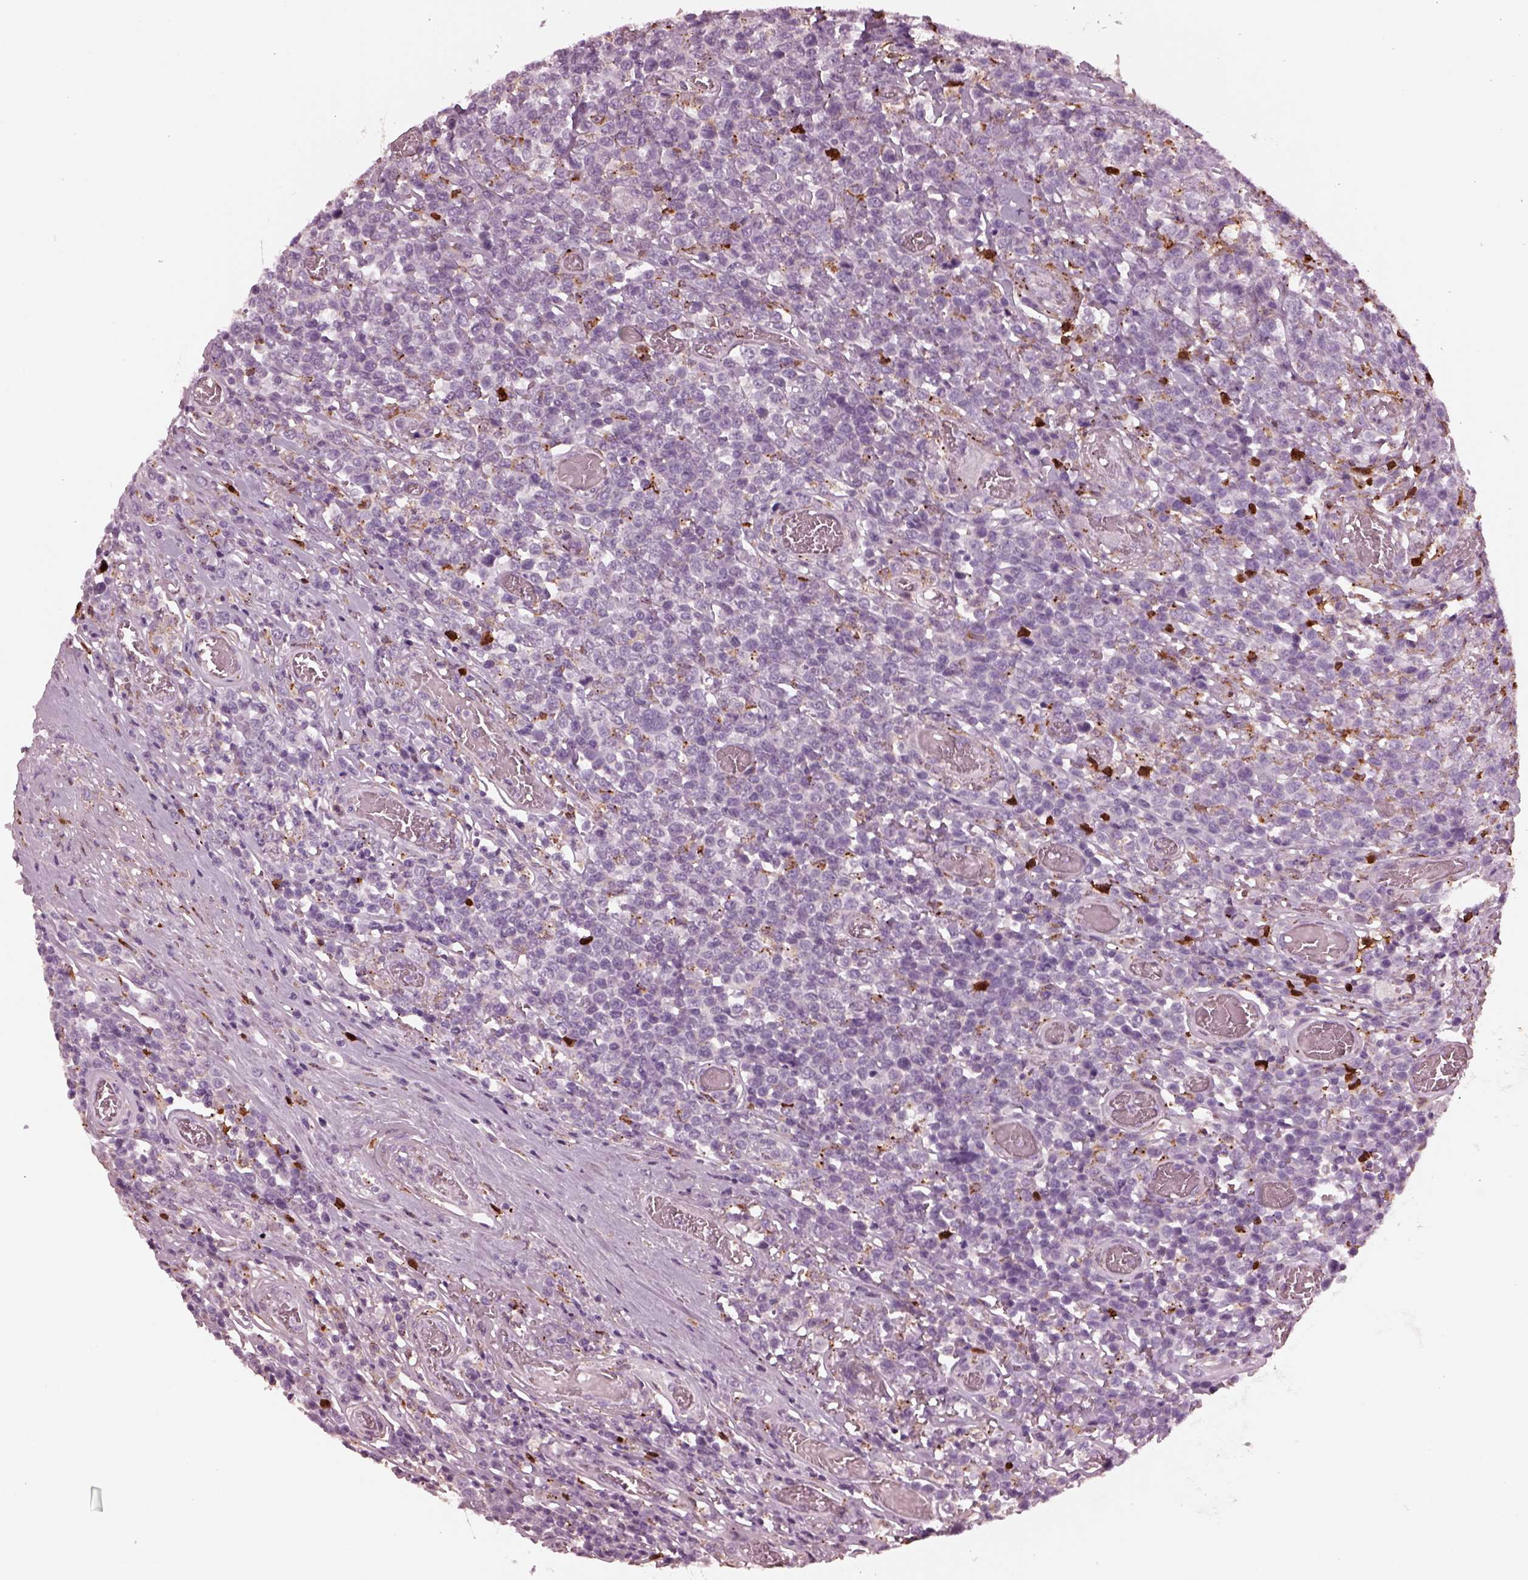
{"staining": {"intensity": "weak", "quantity": "<25%", "location": "cytoplasmic/membranous"}, "tissue": "lymphoma", "cell_type": "Tumor cells", "image_type": "cancer", "snomed": [{"axis": "morphology", "description": "Malignant lymphoma, non-Hodgkin's type, High grade"}, {"axis": "topography", "description": "Soft tissue"}], "caption": "Immunohistochemistry image of lymphoma stained for a protein (brown), which demonstrates no expression in tumor cells.", "gene": "SLAMF8", "patient": {"sex": "female", "age": 56}}